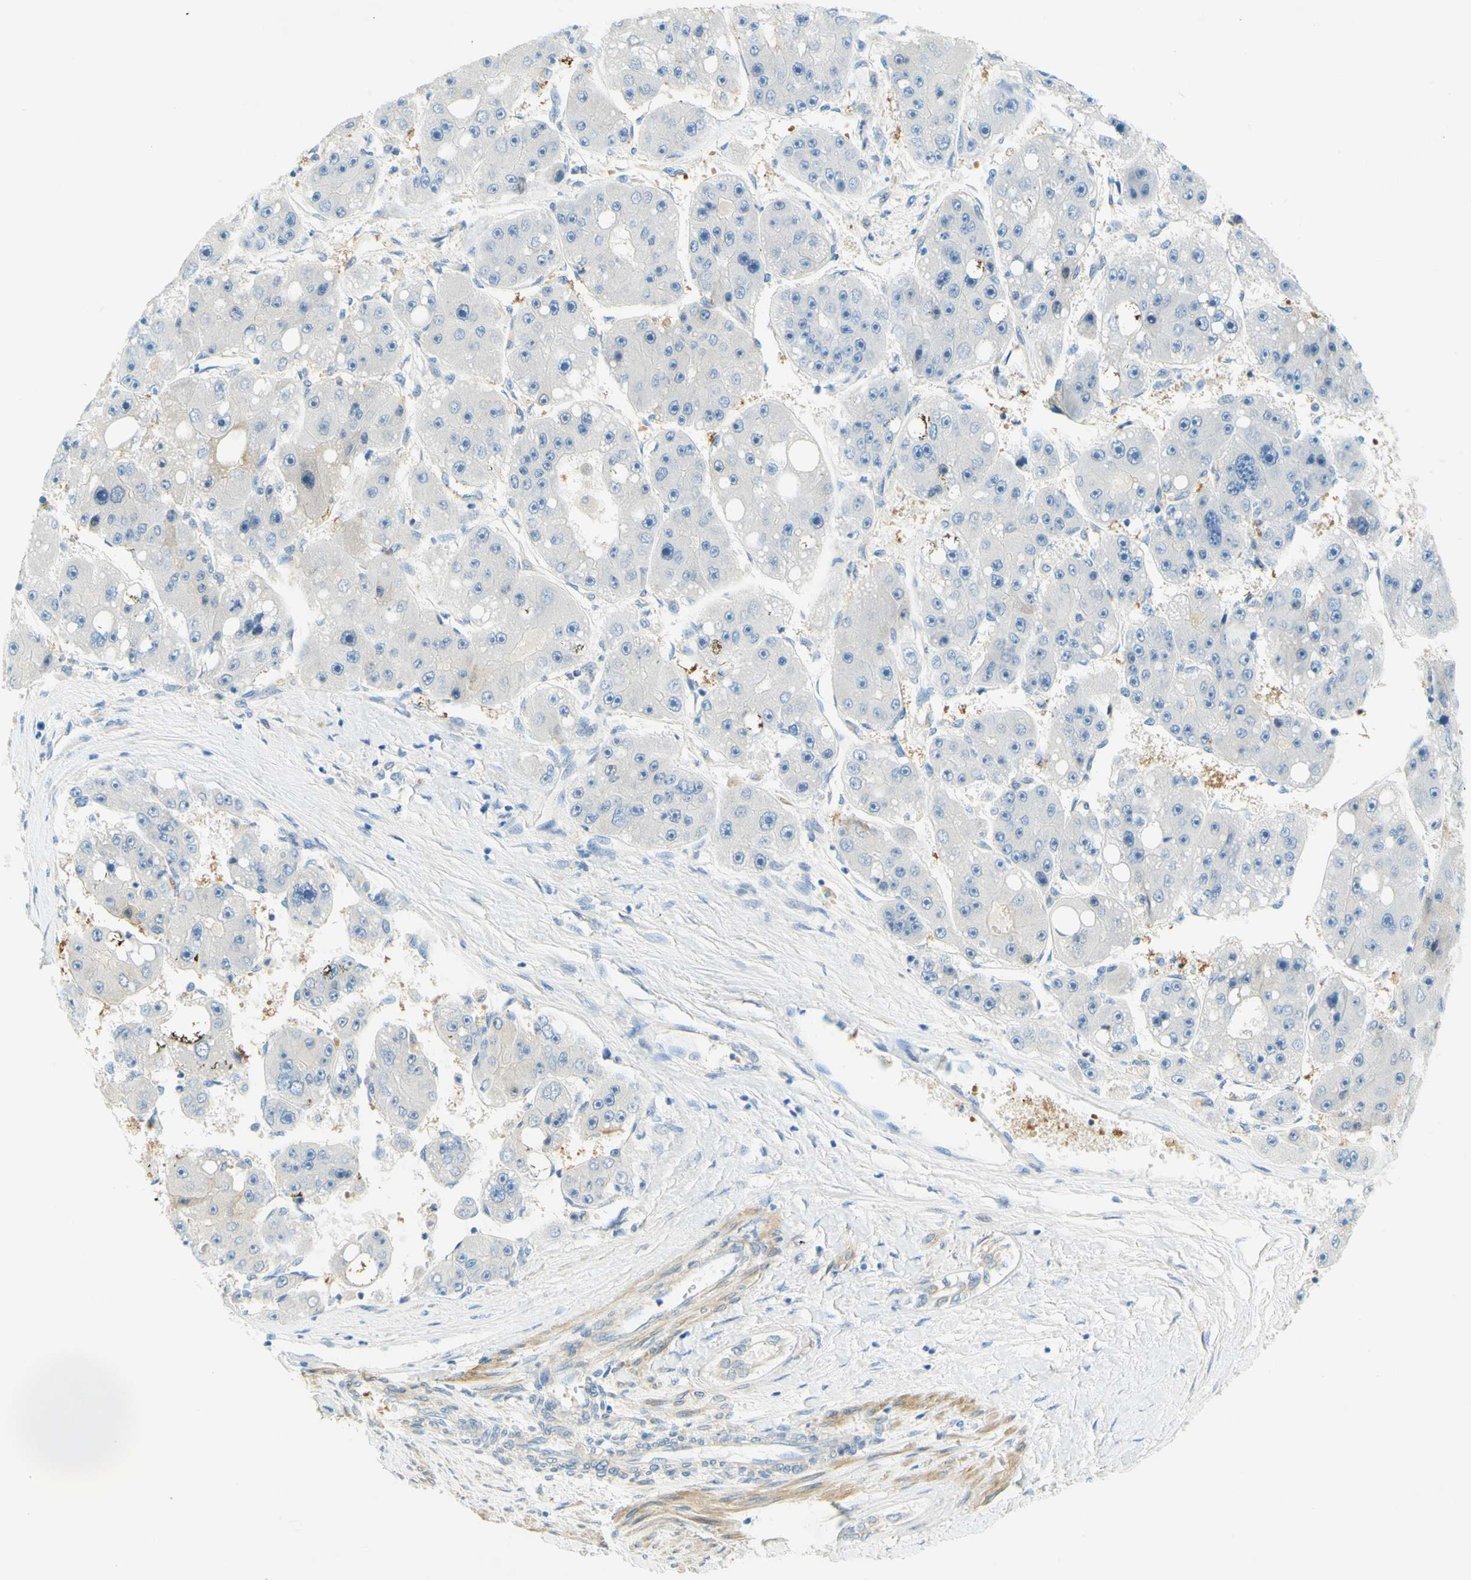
{"staining": {"intensity": "negative", "quantity": "none", "location": "none"}, "tissue": "liver cancer", "cell_type": "Tumor cells", "image_type": "cancer", "snomed": [{"axis": "morphology", "description": "Carcinoma, Hepatocellular, NOS"}, {"axis": "topography", "description": "Liver"}], "caption": "Liver cancer (hepatocellular carcinoma) was stained to show a protein in brown. There is no significant expression in tumor cells. (DAB (3,3'-diaminobenzidine) immunohistochemistry, high magnification).", "gene": "ENTREP2", "patient": {"sex": "female", "age": 61}}